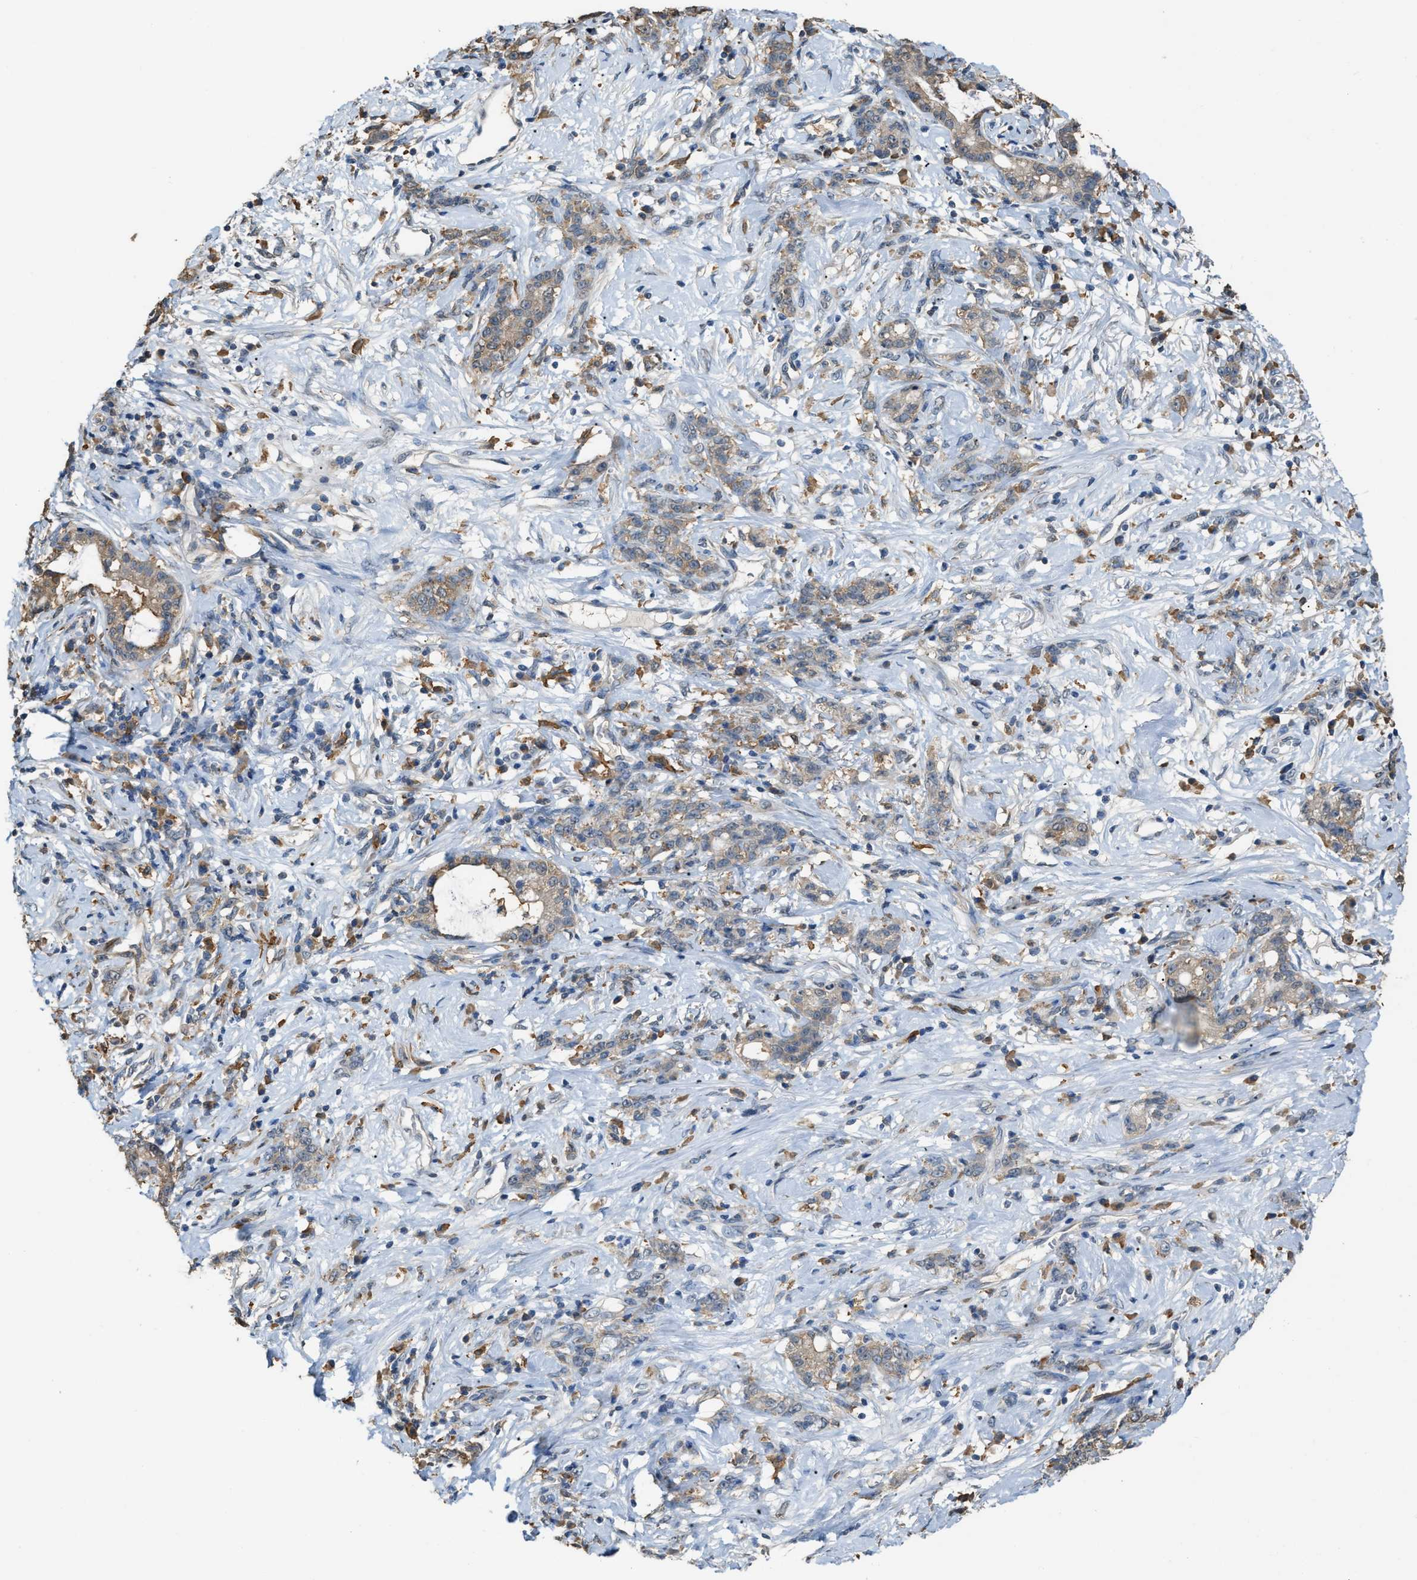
{"staining": {"intensity": "moderate", "quantity": ">75%", "location": "cytoplasmic/membranous"}, "tissue": "stomach cancer", "cell_type": "Tumor cells", "image_type": "cancer", "snomed": [{"axis": "morphology", "description": "Adenocarcinoma, NOS"}, {"axis": "topography", "description": "Stomach, lower"}], "caption": "Immunohistochemical staining of stomach cancer (adenocarcinoma) displays moderate cytoplasmic/membranous protein expression in approximately >75% of tumor cells. (brown staining indicates protein expression, while blue staining denotes nuclei).", "gene": "GCN1", "patient": {"sex": "male", "age": 88}}